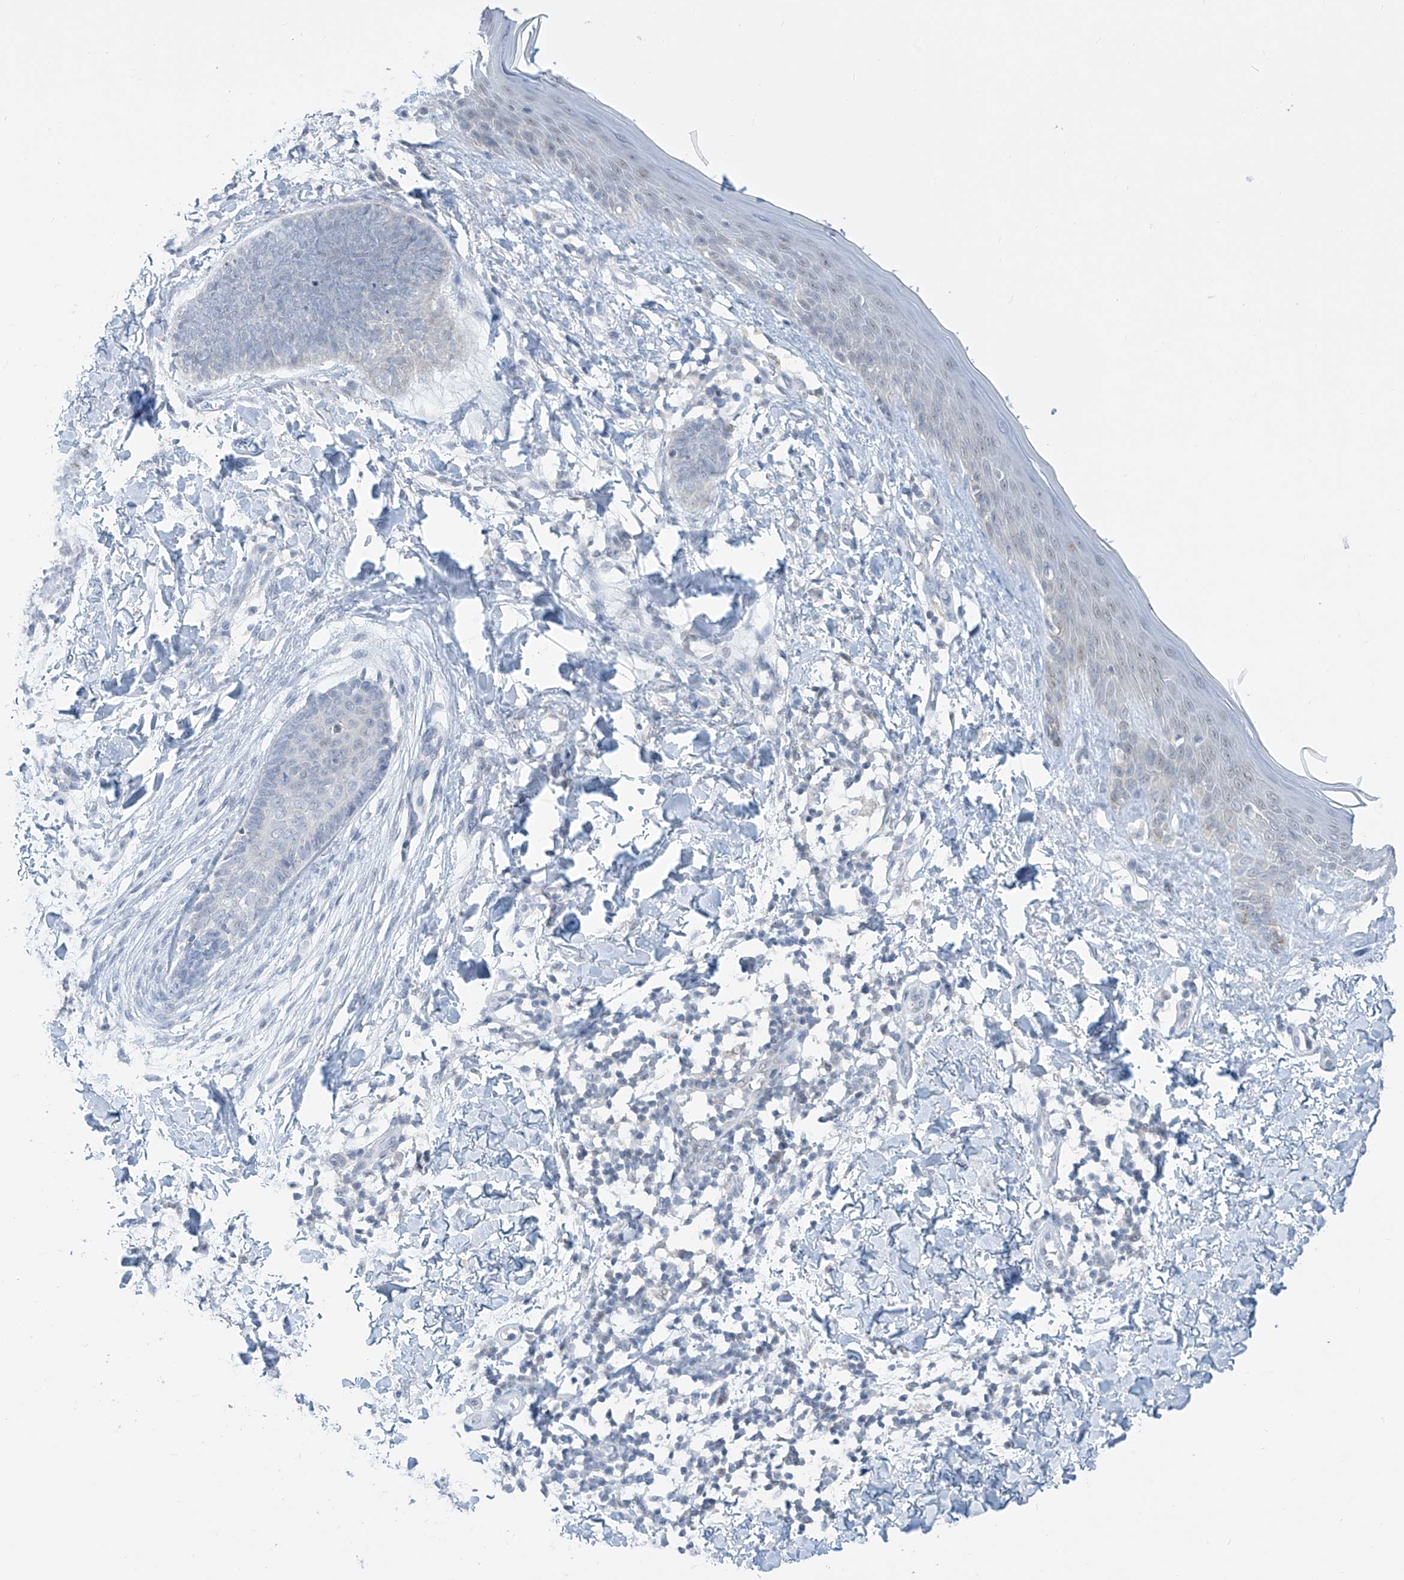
{"staining": {"intensity": "negative", "quantity": "none", "location": "none"}, "tissue": "skin cancer", "cell_type": "Tumor cells", "image_type": "cancer", "snomed": [{"axis": "morphology", "description": "Normal tissue, NOS"}, {"axis": "morphology", "description": "Basal cell carcinoma"}, {"axis": "topography", "description": "Skin"}], "caption": "Tumor cells show no significant protein expression in basal cell carcinoma (skin).", "gene": "APLF", "patient": {"sex": "male", "age": 50}}